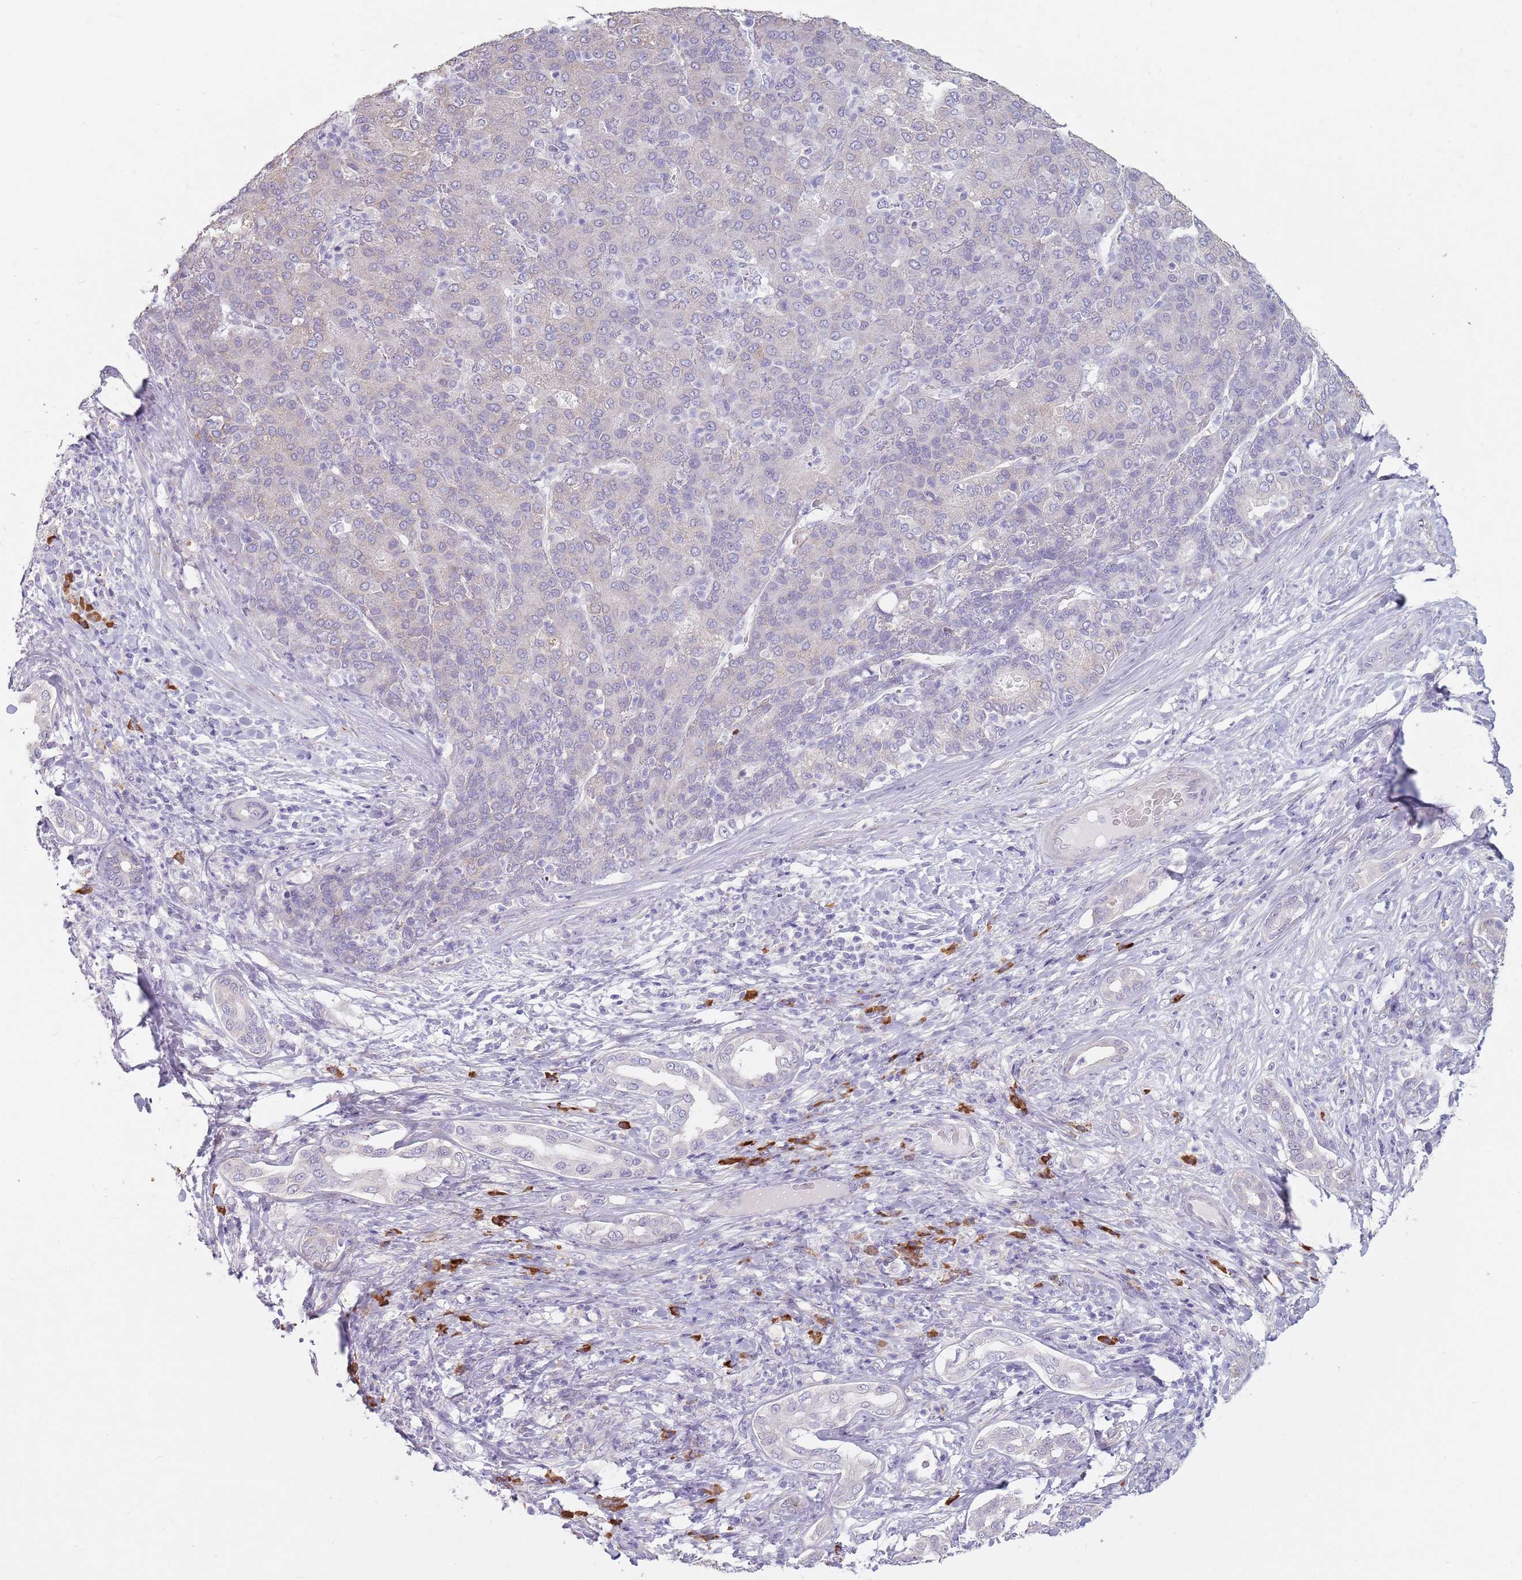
{"staining": {"intensity": "negative", "quantity": "none", "location": "none"}, "tissue": "liver cancer", "cell_type": "Tumor cells", "image_type": "cancer", "snomed": [{"axis": "morphology", "description": "Carcinoma, Hepatocellular, NOS"}, {"axis": "topography", "description": "Liver"}], "caption": "Tumor cells show no significant protein positivity in liver cancer.", "gene": "DXO", "patient": {"sex": "male", "age": 65}}